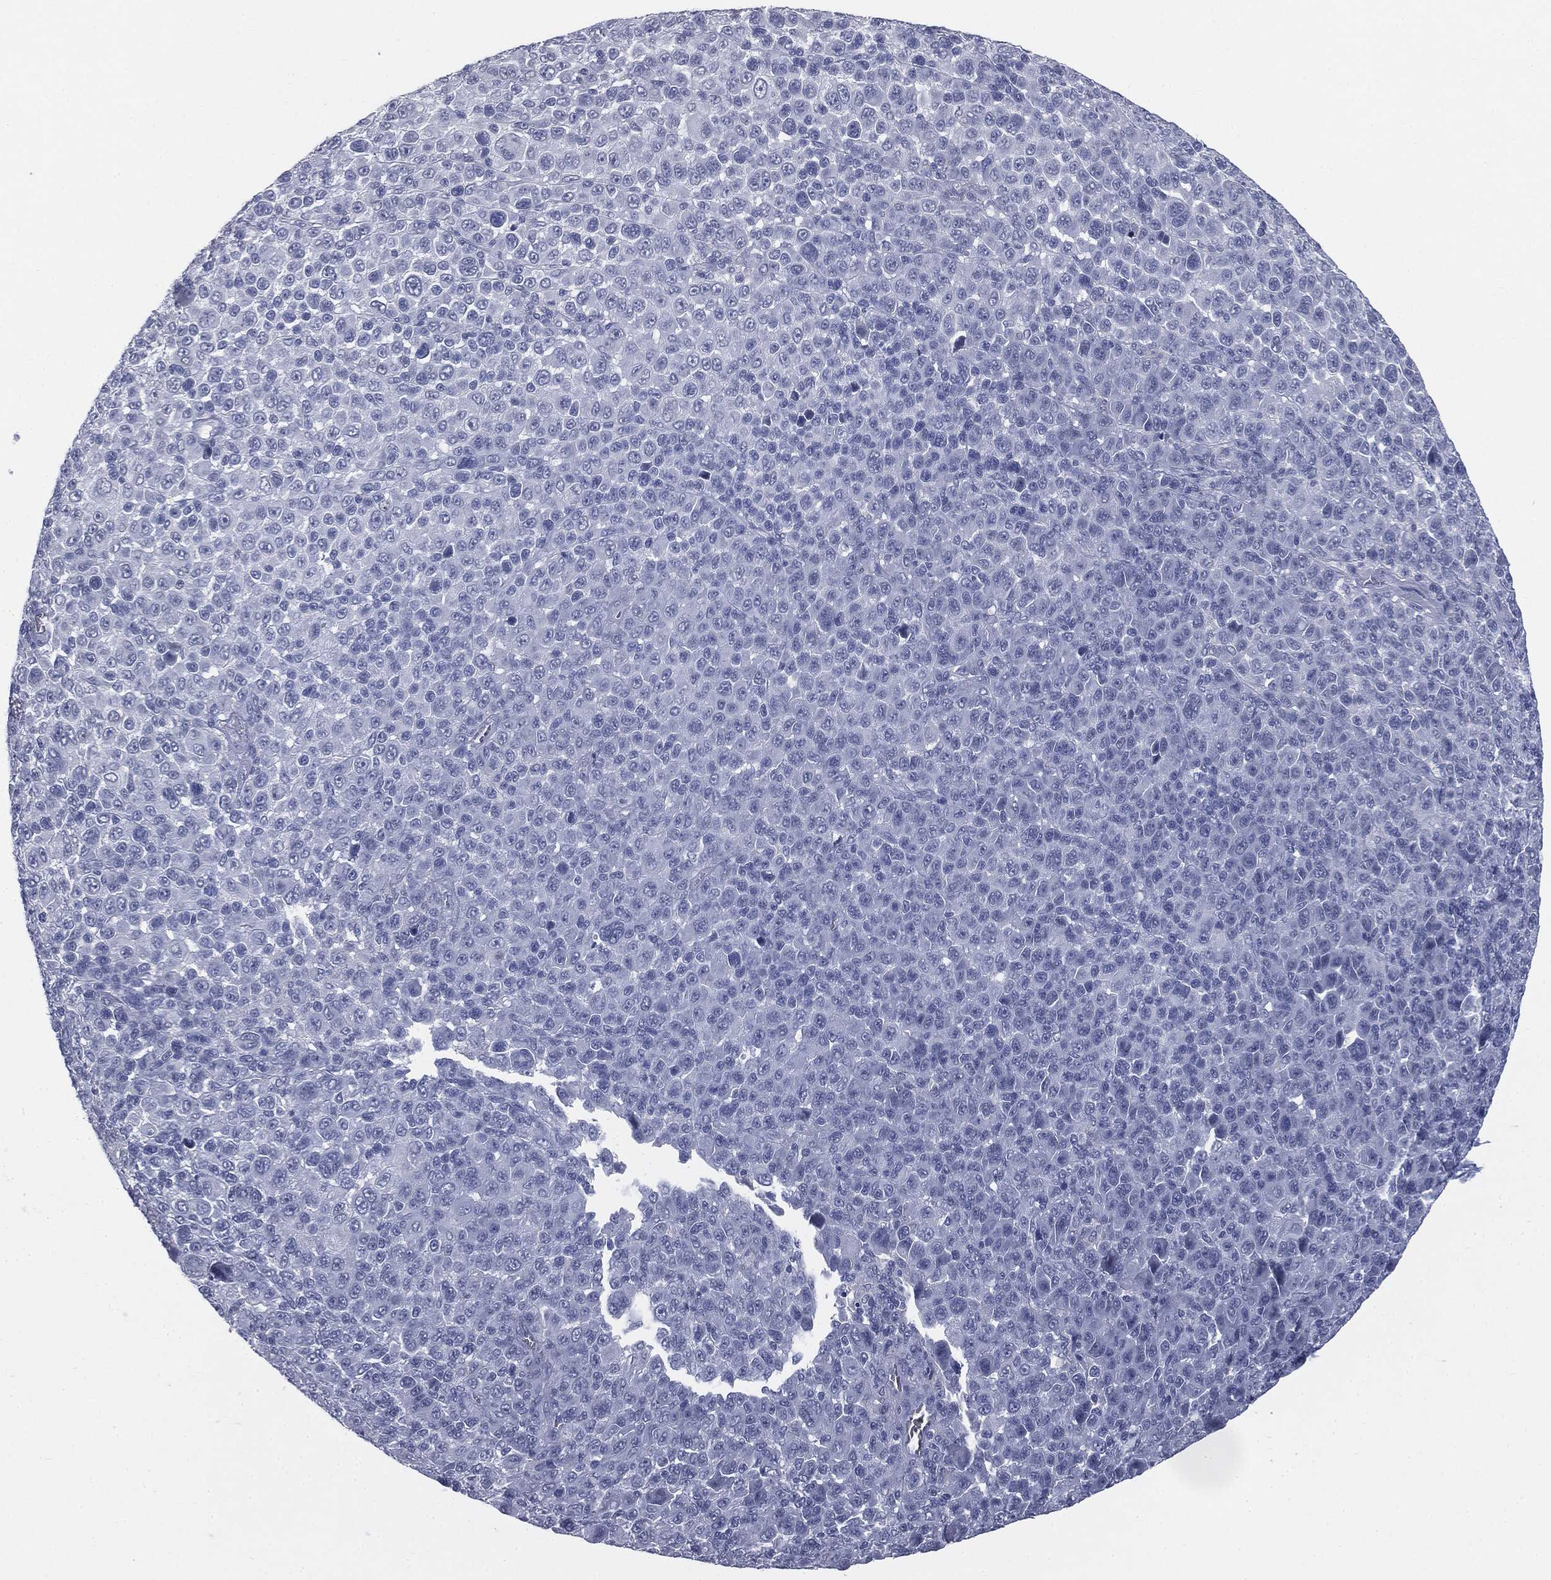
{"staining": {"intensity": "negative", "quantity": "none", "location": "none"}, "tissue": "melanoma", "cell_type": "Tumor cells", "image_type": "cancer", "snomed": [{"axis": "morphology", "description": "Malignant melanoma, NOS"}, {"axis": "topography", "description": "Skin"}], "caption": "Melanoma stained for a protein using immunohistochemistry displays no expression tumor cells.", "gene": "TPO", "patient": {"sex": "female", "age": 57}}